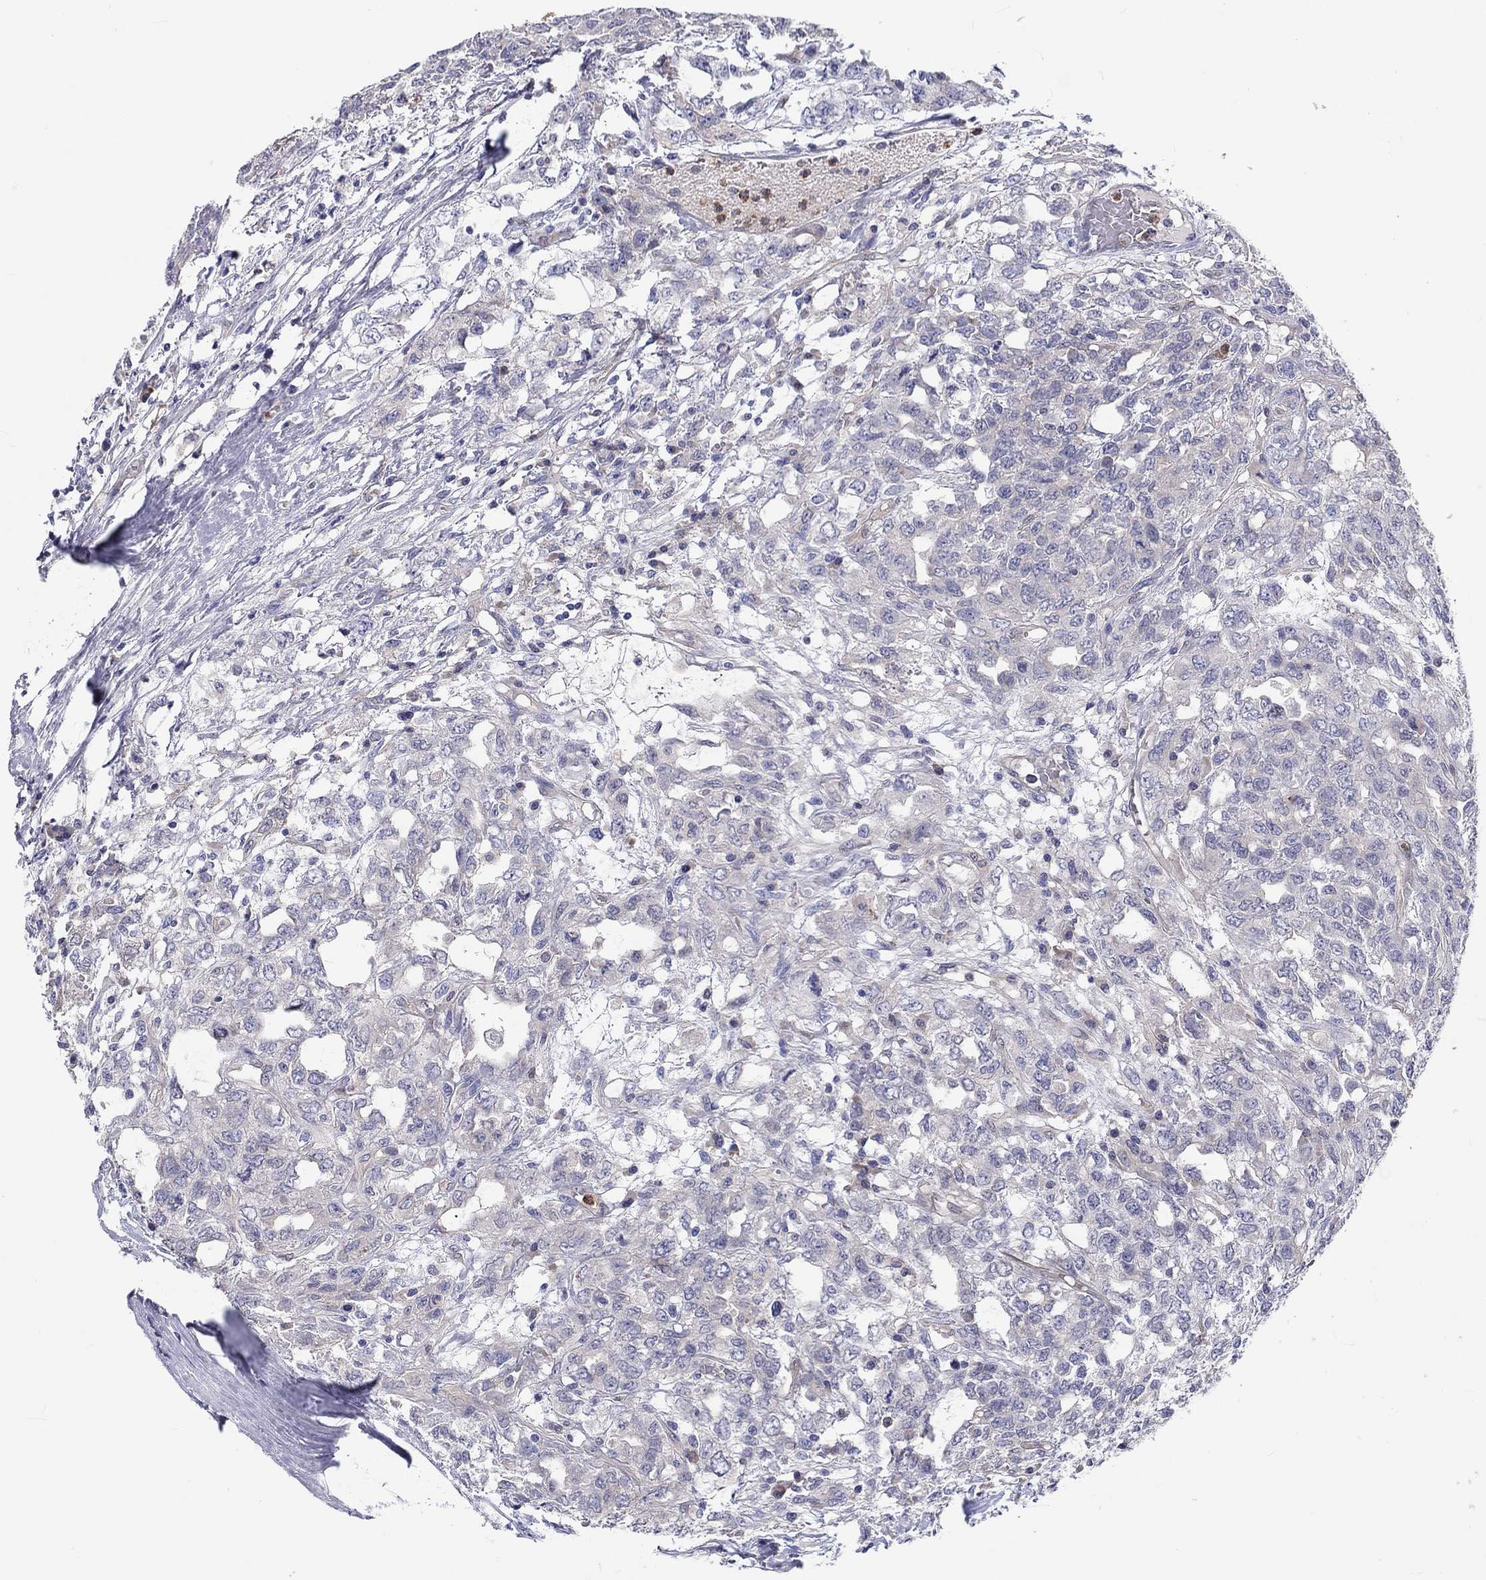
{"staining": {"intensity": "negative", "quantity": "none", "location": "none"}, "tissue": "testis cancer", "cell_type": "Tumor cells", "image_type": "cancer", "snomed": [{"axis": "morphology", "description": "Seminoma, NOS"}, {"axis": "topography", "description": "Testis"}], "caption": "An immunohistochemistry (IHC) micrograph of testis cancer (seminoma) is shown. There is no staining in tumor cells of testis cancer (seminoma). (DAB immunohistochemistry (IHC) with hematoxylin counter stain).", "gene": "ABCG4", "patient": {"sex": "male", "age": 52}}